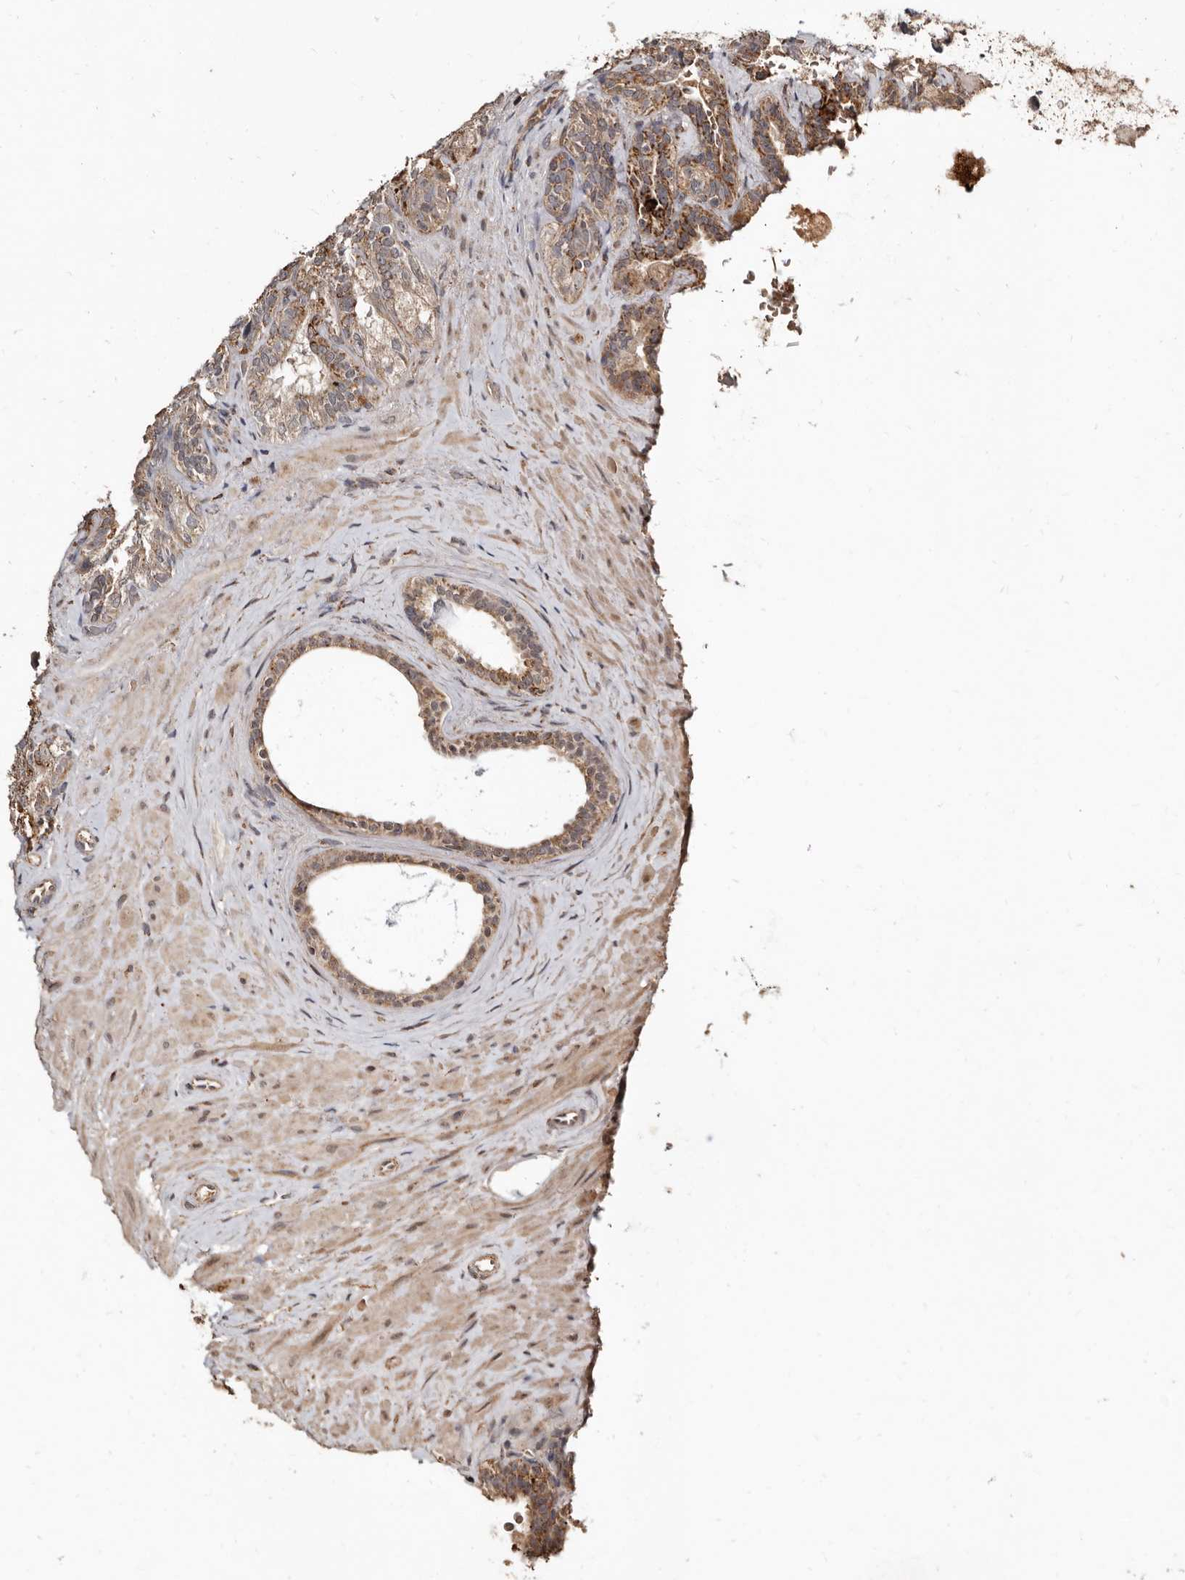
{"staining": {"intensity": "moderate", "quantity": "25%-75%", "location": "cytoplasmic/membranous"}, "tissue": "seminal vesicle", "cell_type": "Glandular cells", "image_type": "normal", "snomed": [{"axis": "morphology", "description": "Normal tissue, NOS"}, {"axis": "topography", "description": "Prostate"}, {"axis": "topography", "description": "Seminal veicle"}], "caption": "High-magnification brightfield microscopy of benign seminal vesicle stained with DAB (brown) and counterstained with hematoxylin (blue). glandular cells exhibit moderate cytoplasmic/membranous expression is identified in approximately25%-75% of cells.", "gene": "AKAP7", "patient": {"sex": "male", "age": 67}}